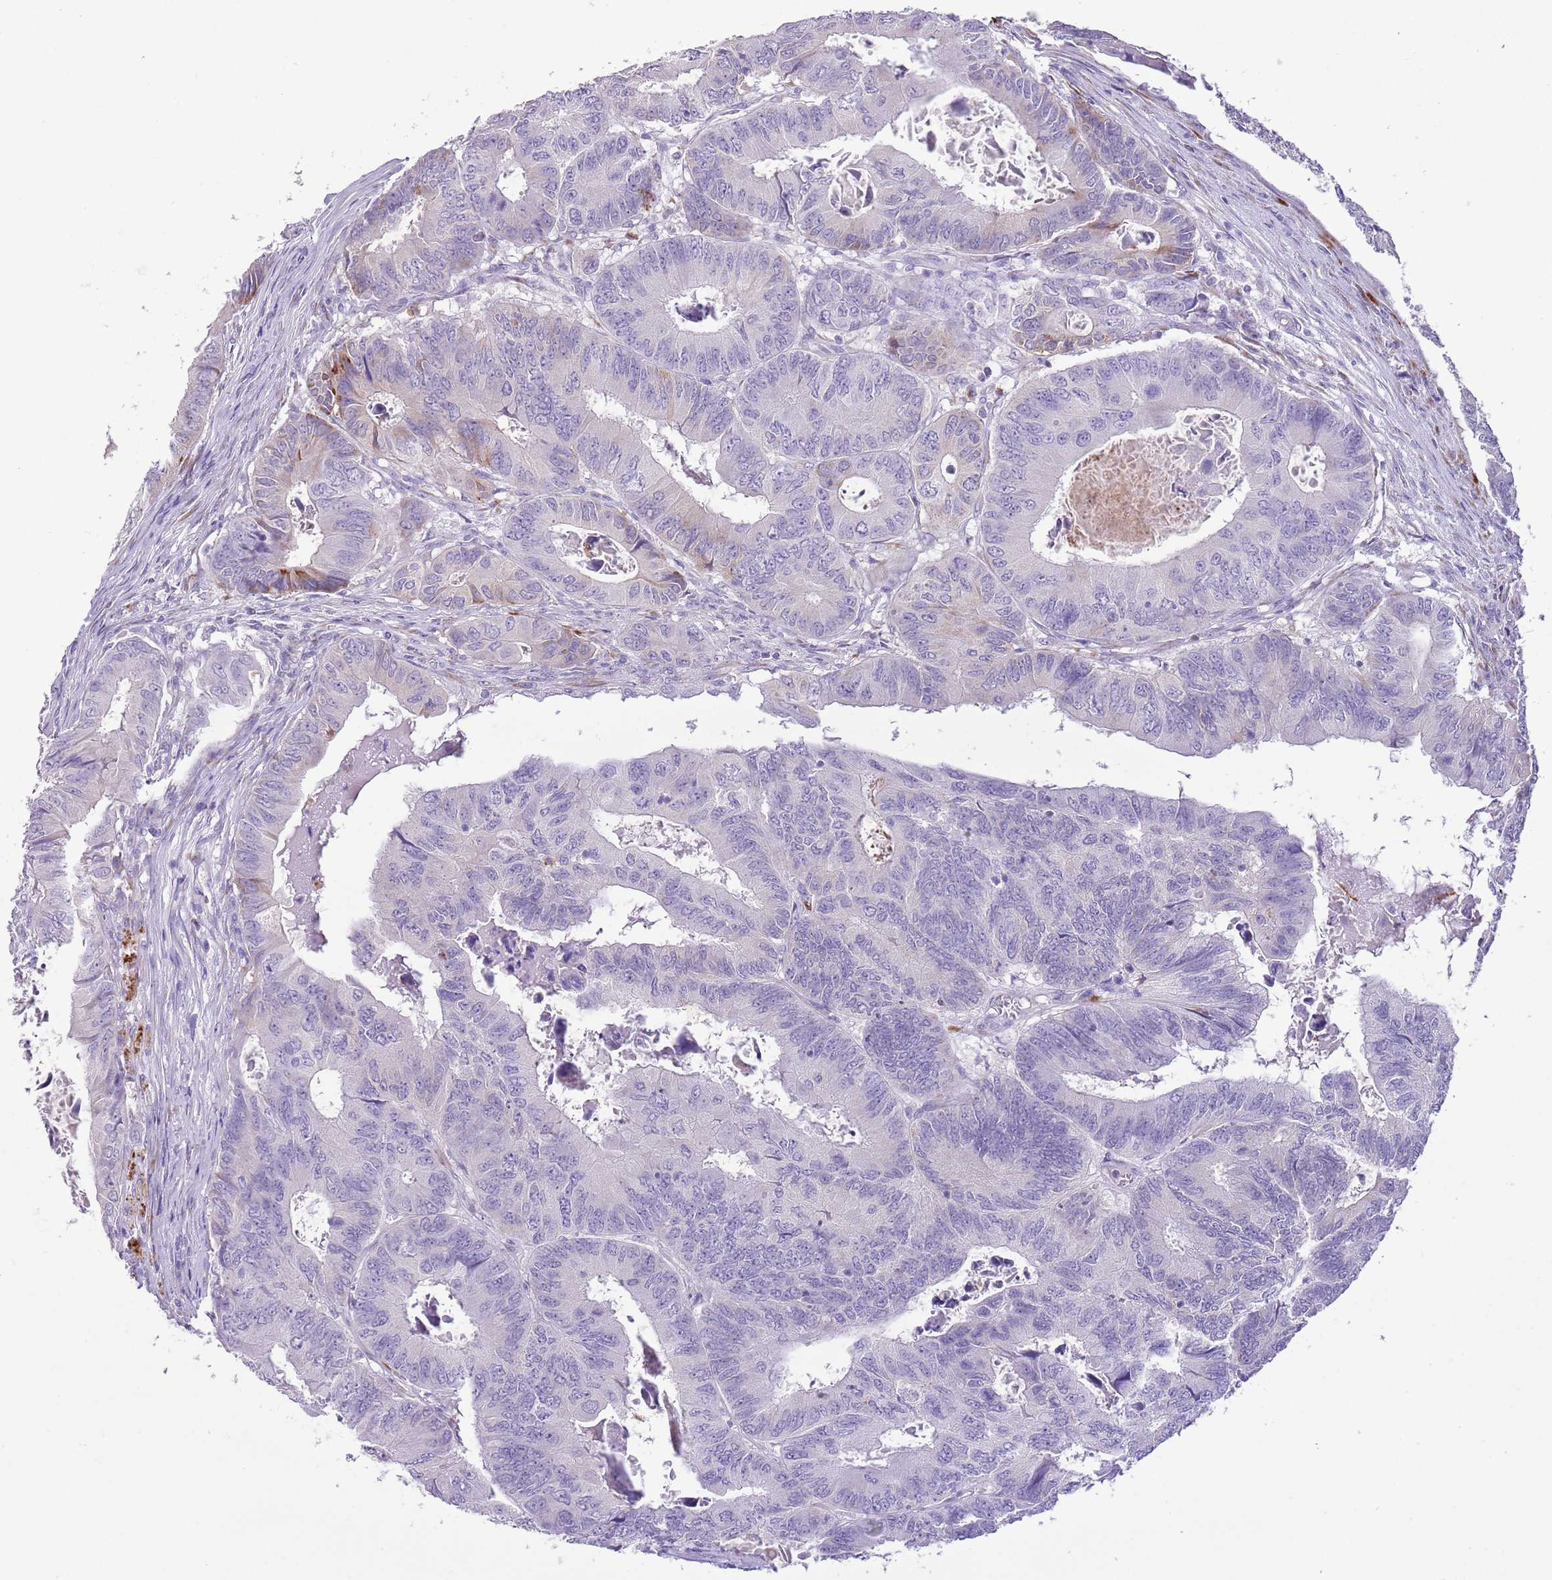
{"staining": {"intensity": "negative", "quantity": "none", "location": "none"}, "tissue": "colorectal cancer", "cell_type": "Tumor cells", "image_type": "cancer", "snomed": [{"axis": "morphology", "description": "Adenocarcinoma, NOS"}, {"axis": "topography", "description": "Colon"}], "caption": "IHC photomicrograph of human colorectal cancer (adenocarcinoma) stained for a protein (brown), which displays no expression in tumor cells.", "gene": "OR2Z1", "patient": {"sex": "male", "age": 85}}